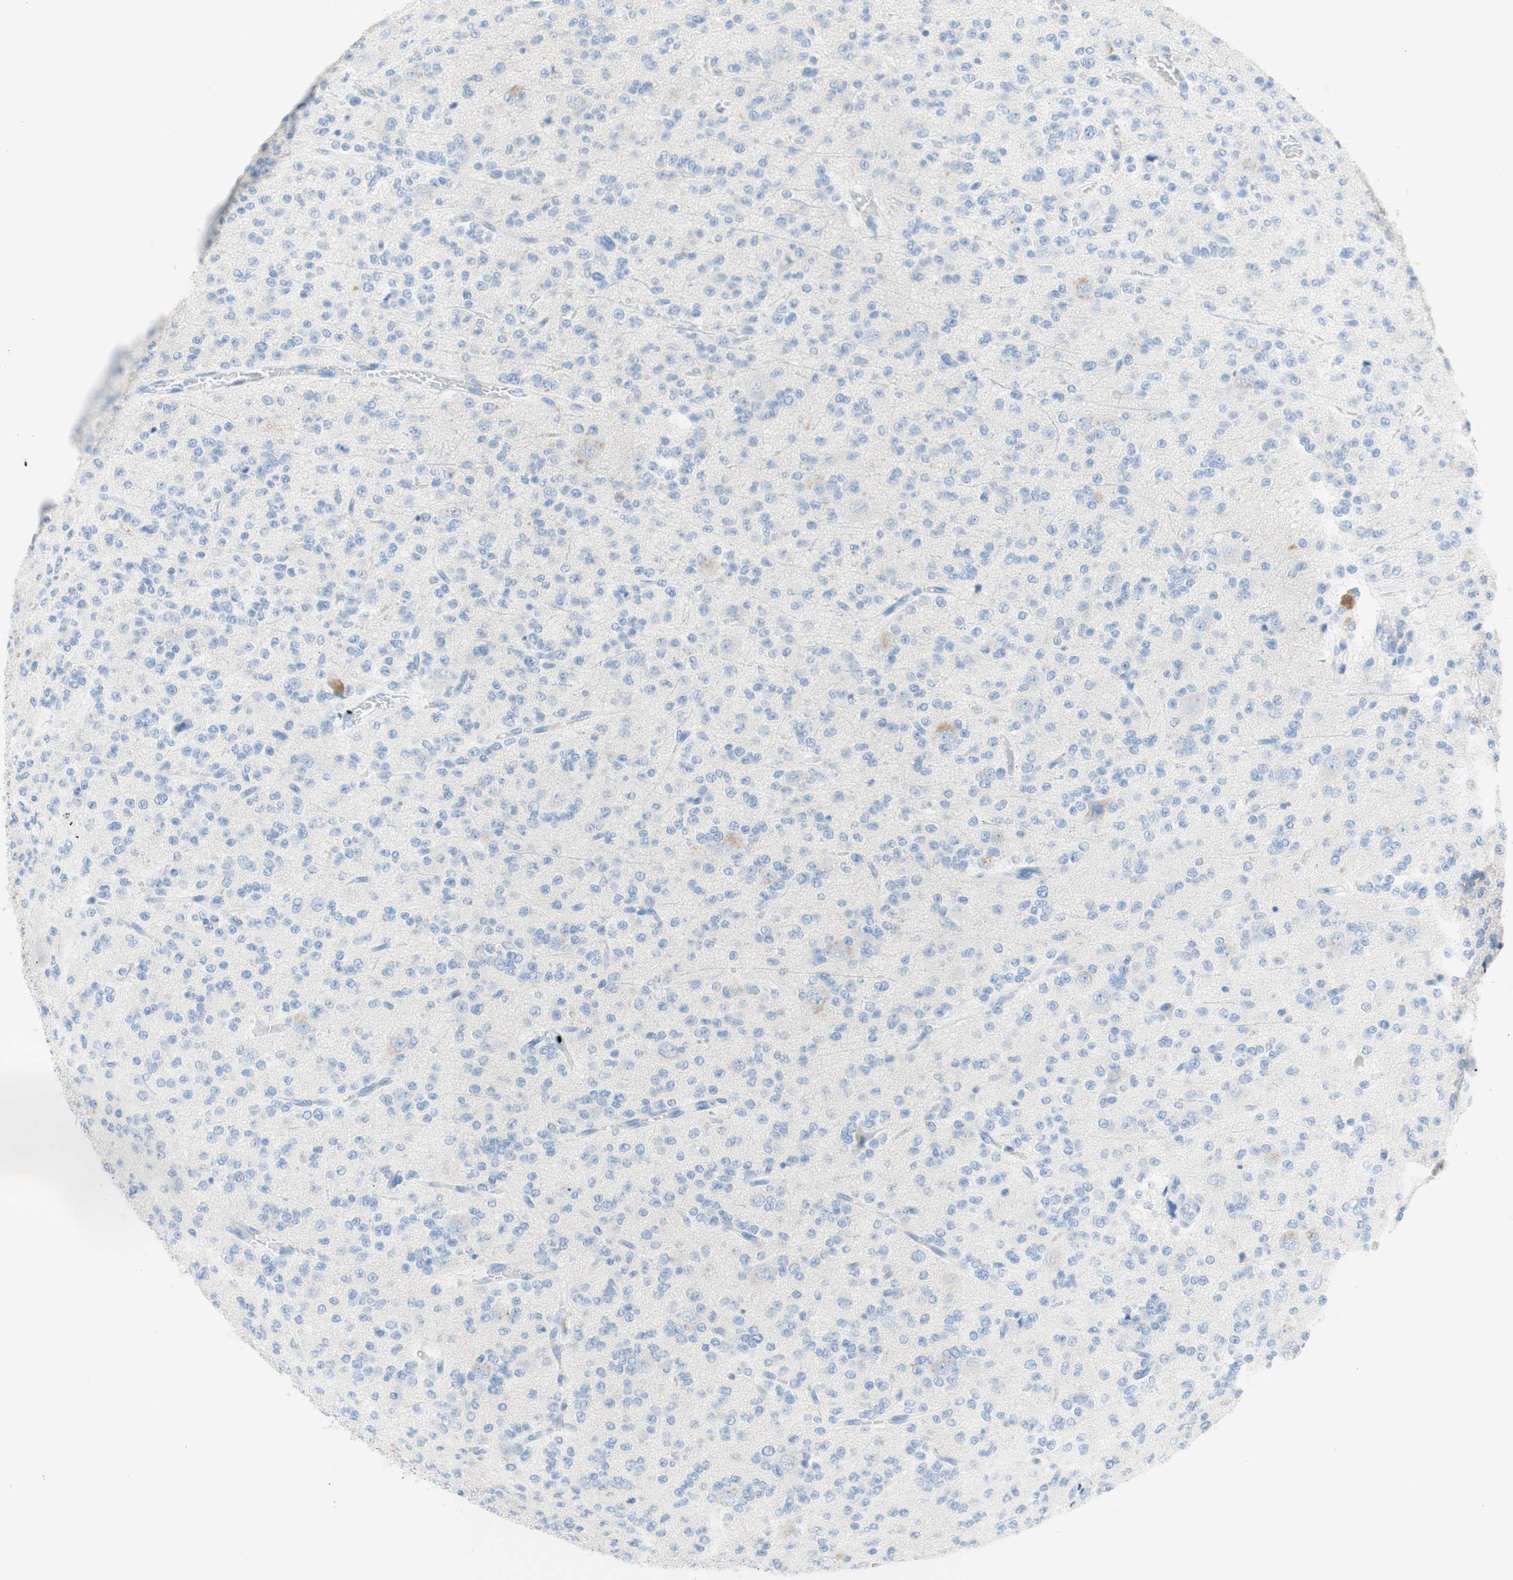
{"staining": {"intensity": "negative", "quantity": "none", "location": "none"}, "tissue": "glioma", "cell_type": "Tumor cells", "image_type": "cancer", "snomed": [{"axis": "morphology", "description": "Glioma, malignant, Low grade"}, {"axis": "topography", "description": "Brain"}], "caption": "Histopathology image shows no significant protein staining in tumor cells of glioma.", "gene": "POLR2J3", "patient": {"sex": "male", "age": 38}}